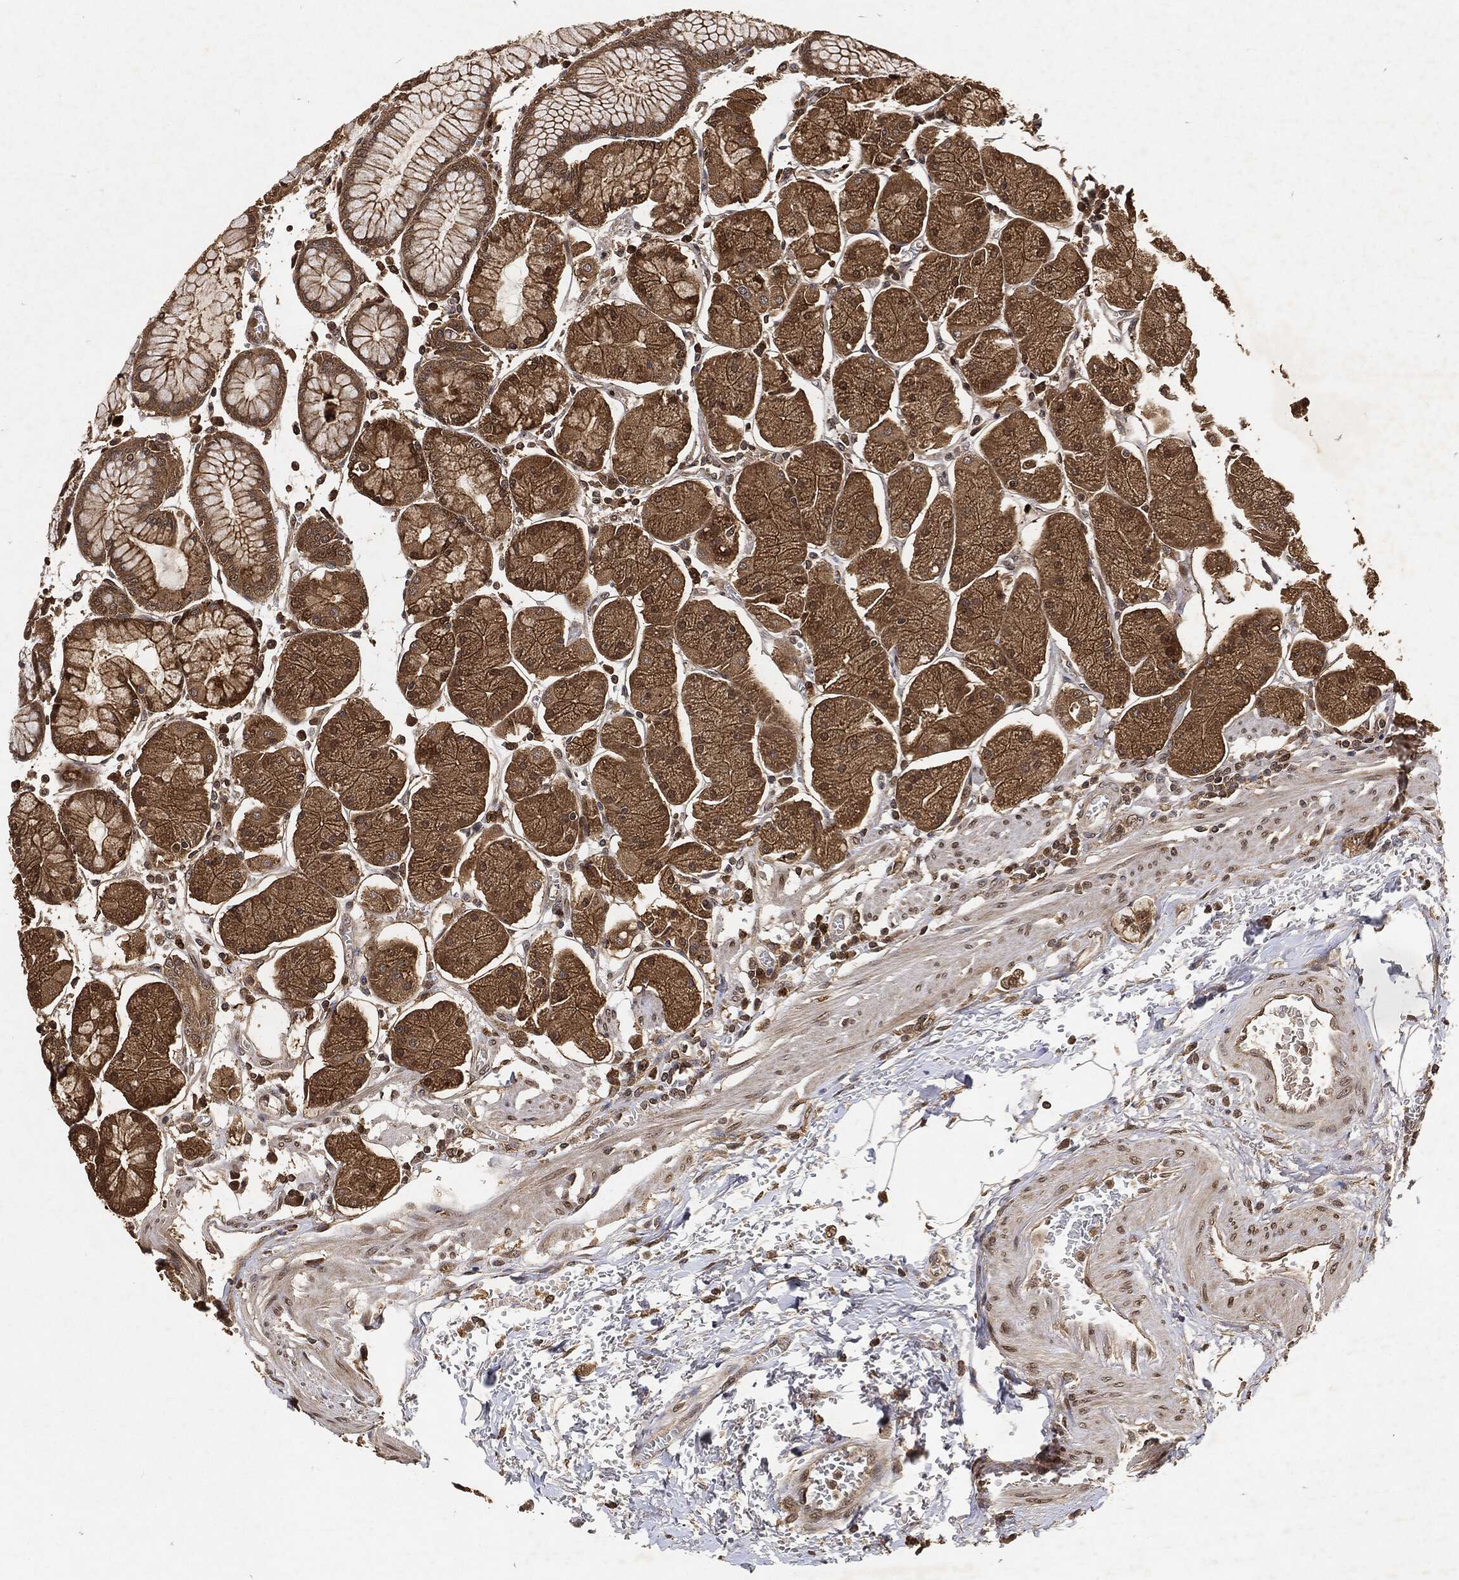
{"staining": {"intensity": "moderate", "quantity": ">75%", "location": "cytoplasmic/membranous"}, "tissue": "stomach", "cell_type": "Glandular cells", "image_type": "normal", "snomed": [{"axis": "morphology", "description": "Normal tissue, NOS"}, {"axis": "morphology", "description": "Adenocarcinoma, NOS"}, {"axis": "topography", "description": "Stomach, upper"}, {"axis": "topography", "description": "Stomach"}], "caption": "Brown immunohistochemical staining in benign human stomach reveals moderate cytoplasmic/membranous positivity in about >75% of glandular cells.", "gene": "ZNF226", "patient": {"sex": "male", "age": 76}}